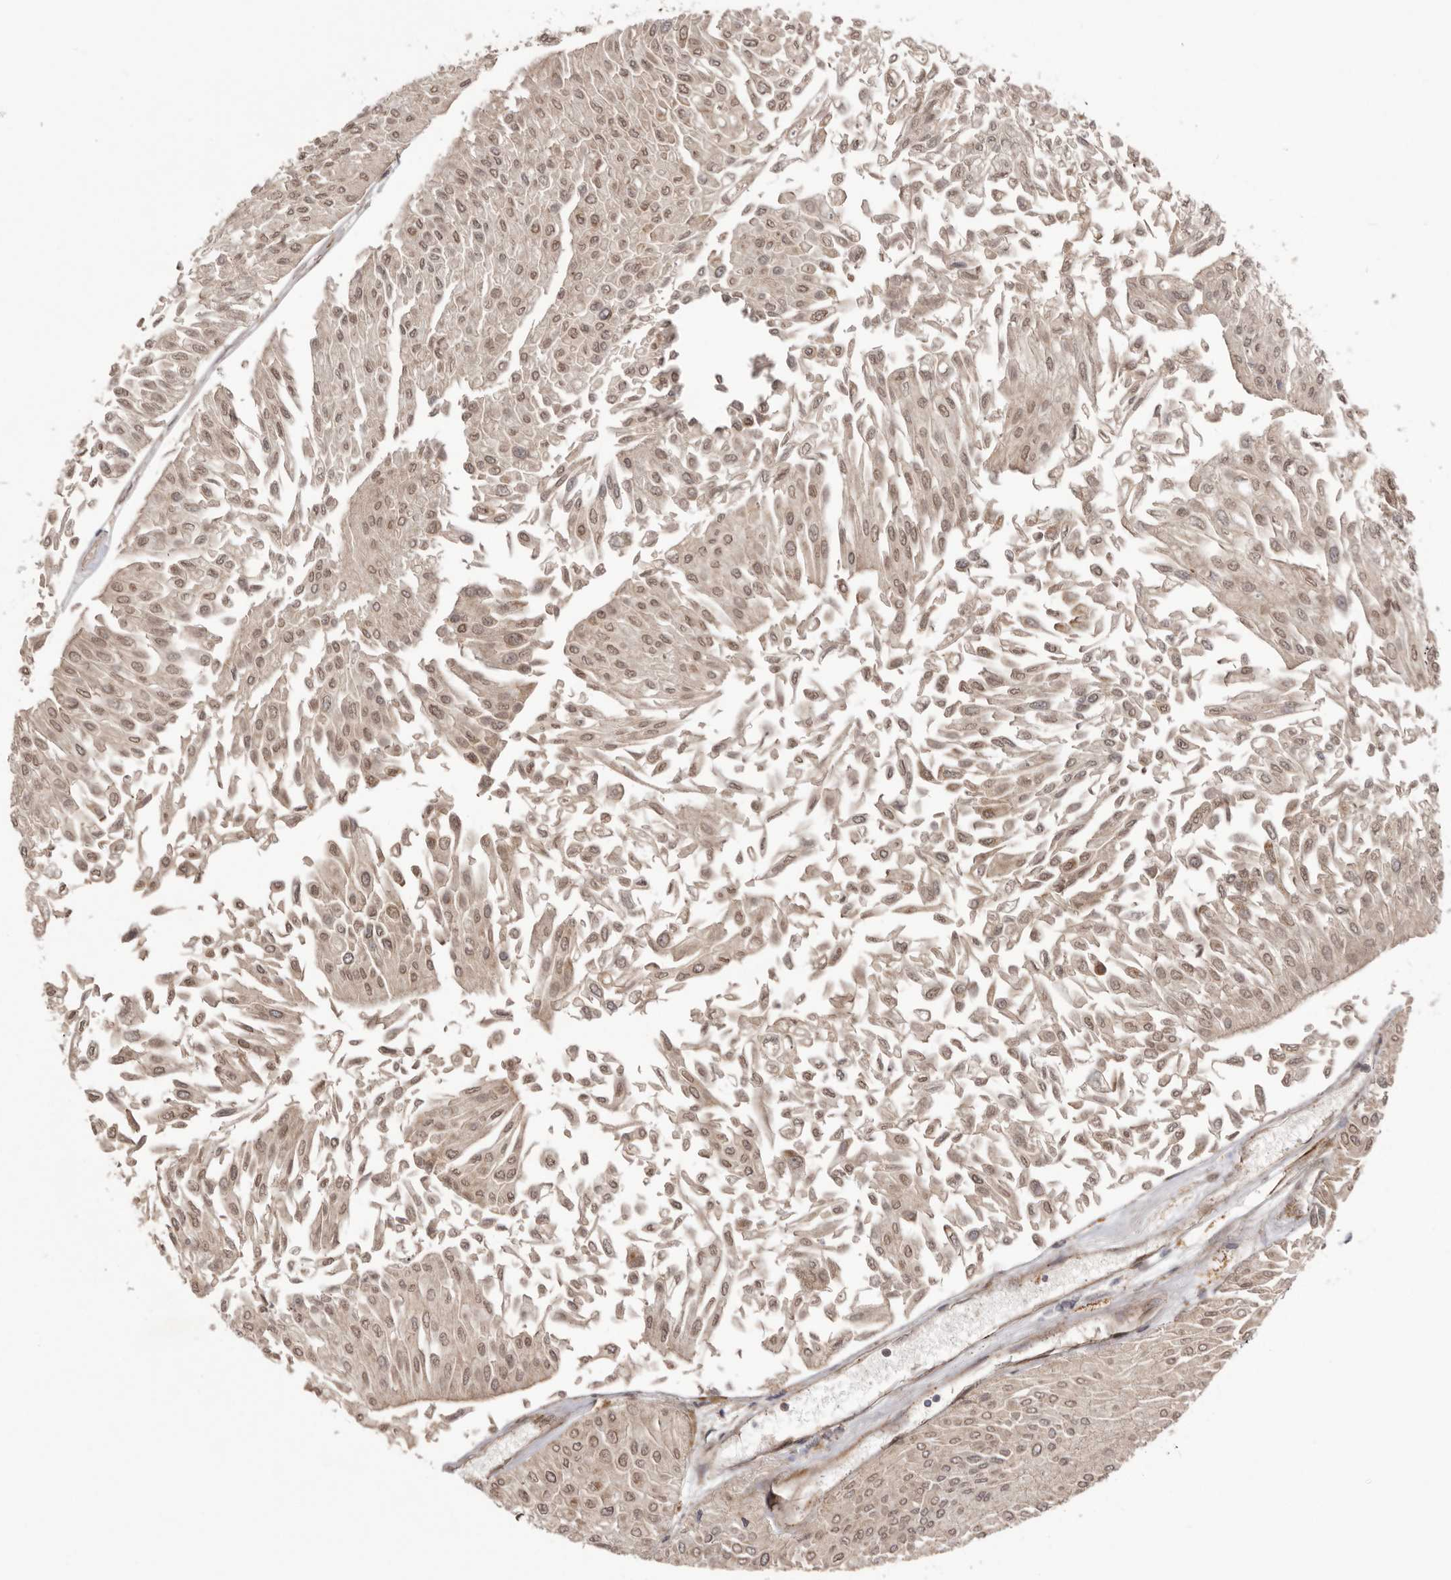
{"staining": {"intensity": "moderate", "quantity": ">75%", "location": "cytoplasmic/membranous"}, "tissue": "urothelial cancer", "cell_type": "Tumor cells", "image_type": "cancer", "snomed": [{"axis": "morphology", "description": "Urothelial carcinoma, Low grade"}, {"axis": "topography", "description": "Urinary bladder"}], "caption": "Moderate cytoplasmic/membranous positivity is appreciated in about >75% of tumor cells in urothelial cancer.", "gene": "NUP43", "patient": {"sex": "male", "age": 67}}